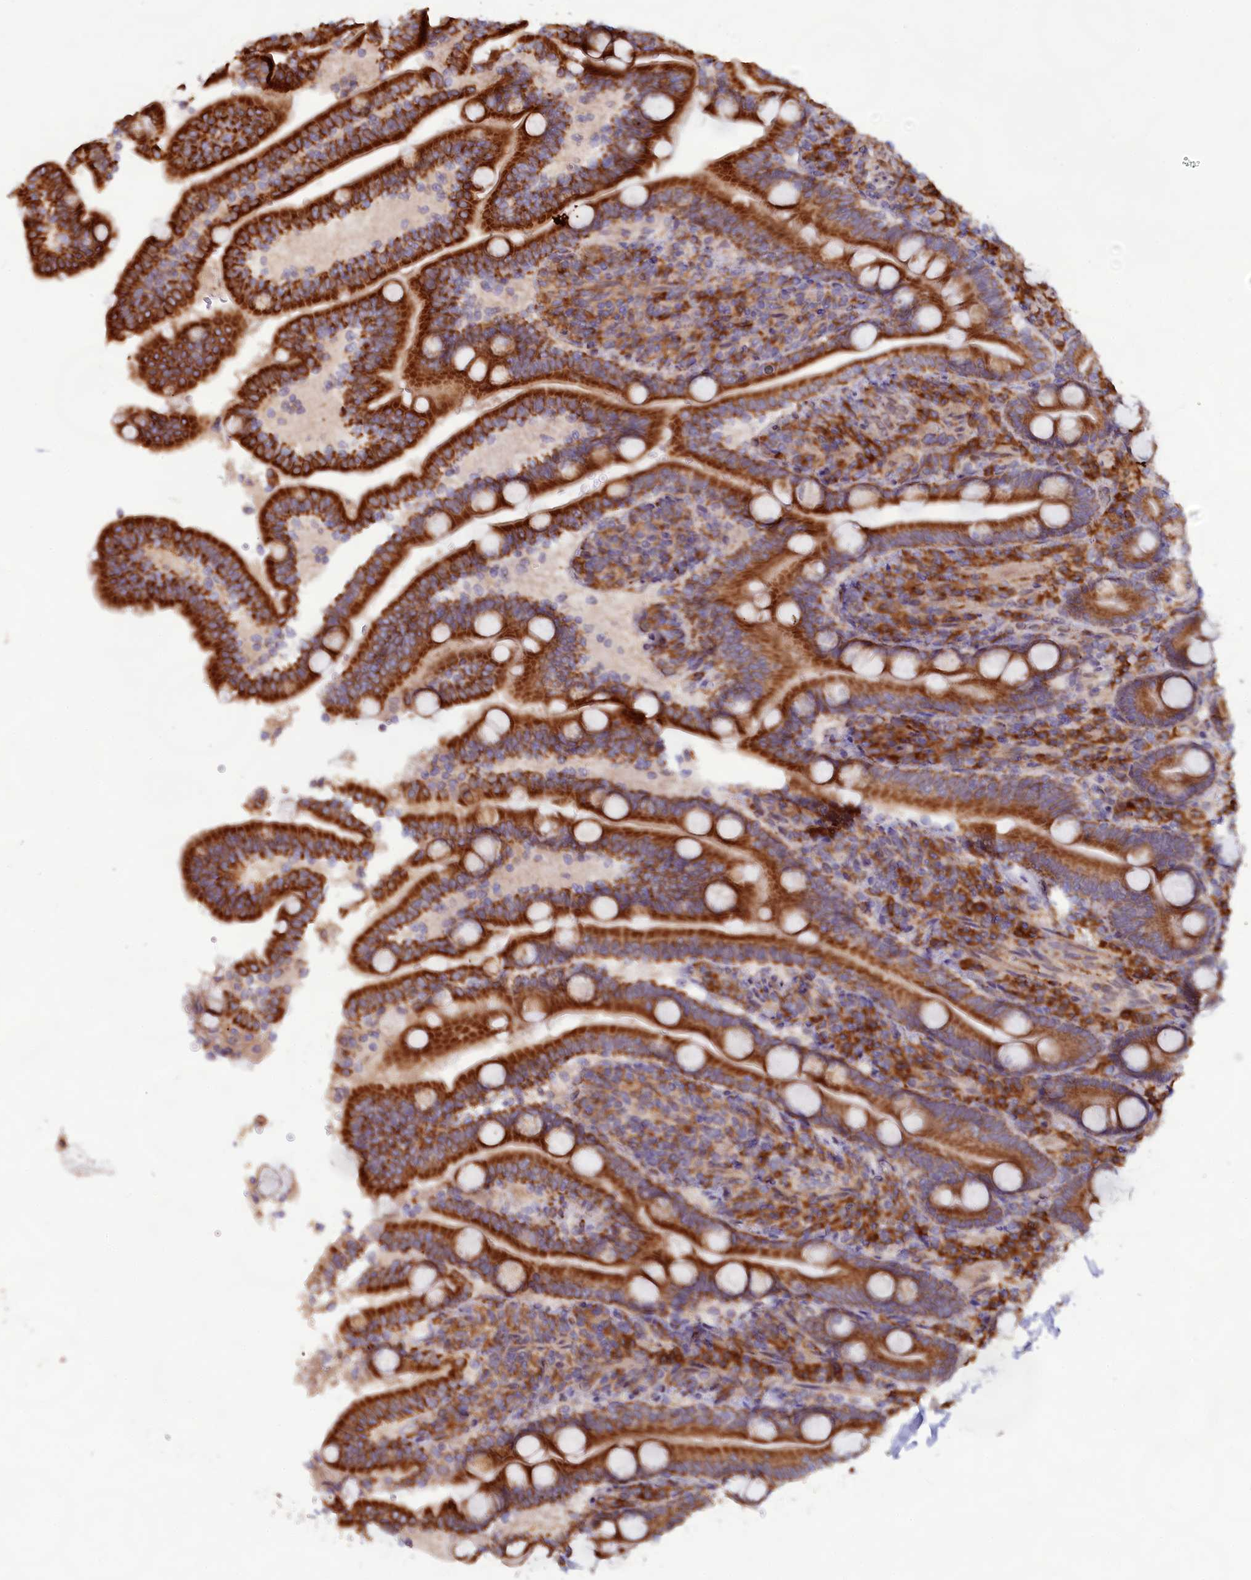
{"staining": {"intensity": "strong", "quantity": ">75%", "location": "cytoplasmic/membranous"}, "tissue": "duodenum", "cell_type": "Glandular cells", "image_type": "normal", "snomed": [{"axis": "morphology", "description": "Normal tissue, NOS"}, {"axis": "topography", "description": "Duodenum"}], "caption": "Immunohistochemistry (DAB (3,3'-diaminobenzidine)) staining of unremarkable human duodenum exhibits strong cytoplasmic/membranous protein expression in approximately >75% of glandular cells.", "gene": "TBC1D19", "patient": {"sex": "male", "age": 35}}